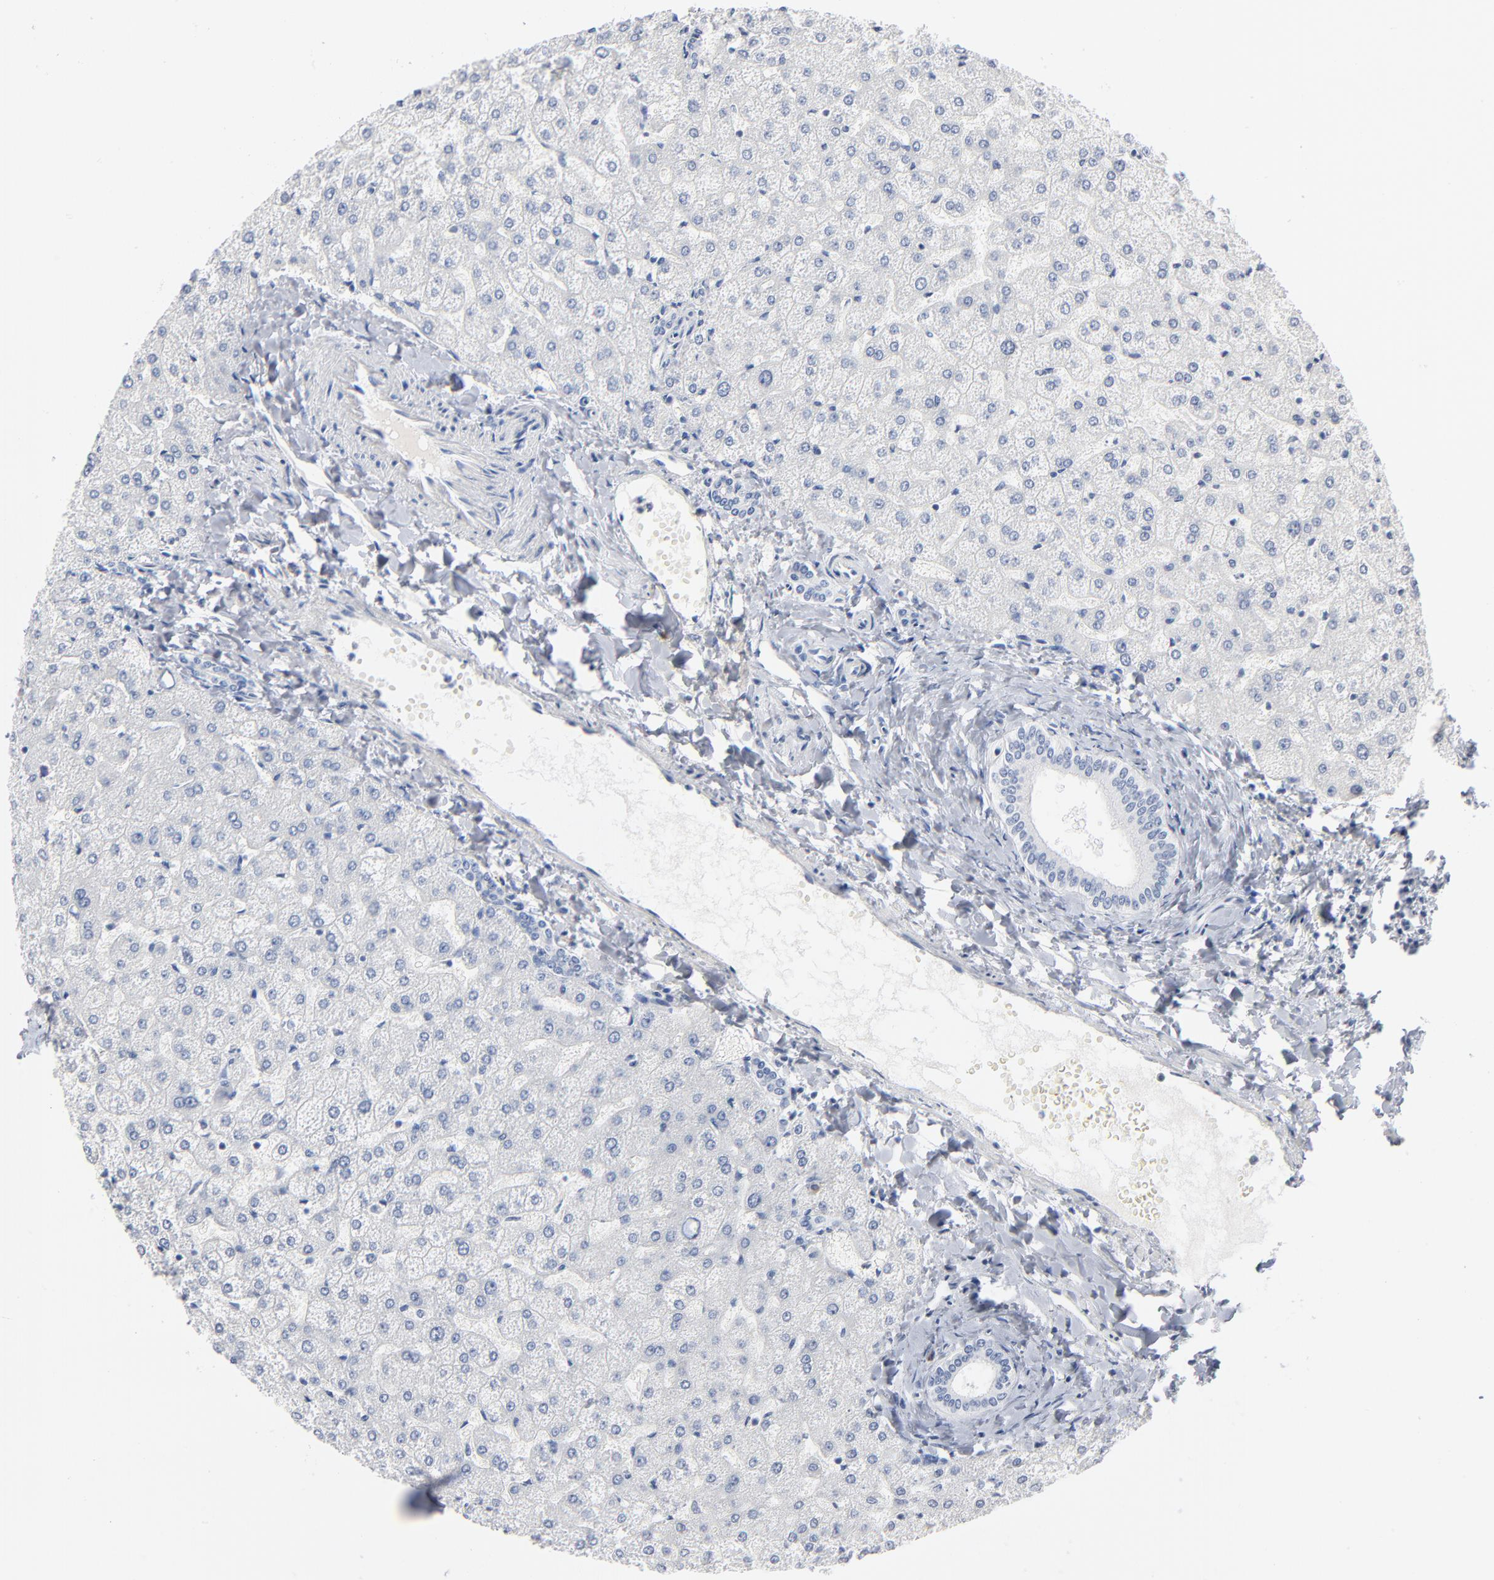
{"staining": {"intensity": "negative", "quantity": "none", "location": "none"}, "tissue": "liver", "cell_type": "Cholangiocytes", "image_type": "normal", "snomed": [{"axis": "morphology", "description": "Normal tissue, NOS"}, {"axis": "topography", "description": "Liver"}], "caption": "IHC photomicrograph of benign liver: human liver stained with DAB shows no significant protein positivity in cholangiocytes.", "gene": "PTK2B", "patient": {"sex": "female", "age": 32}}